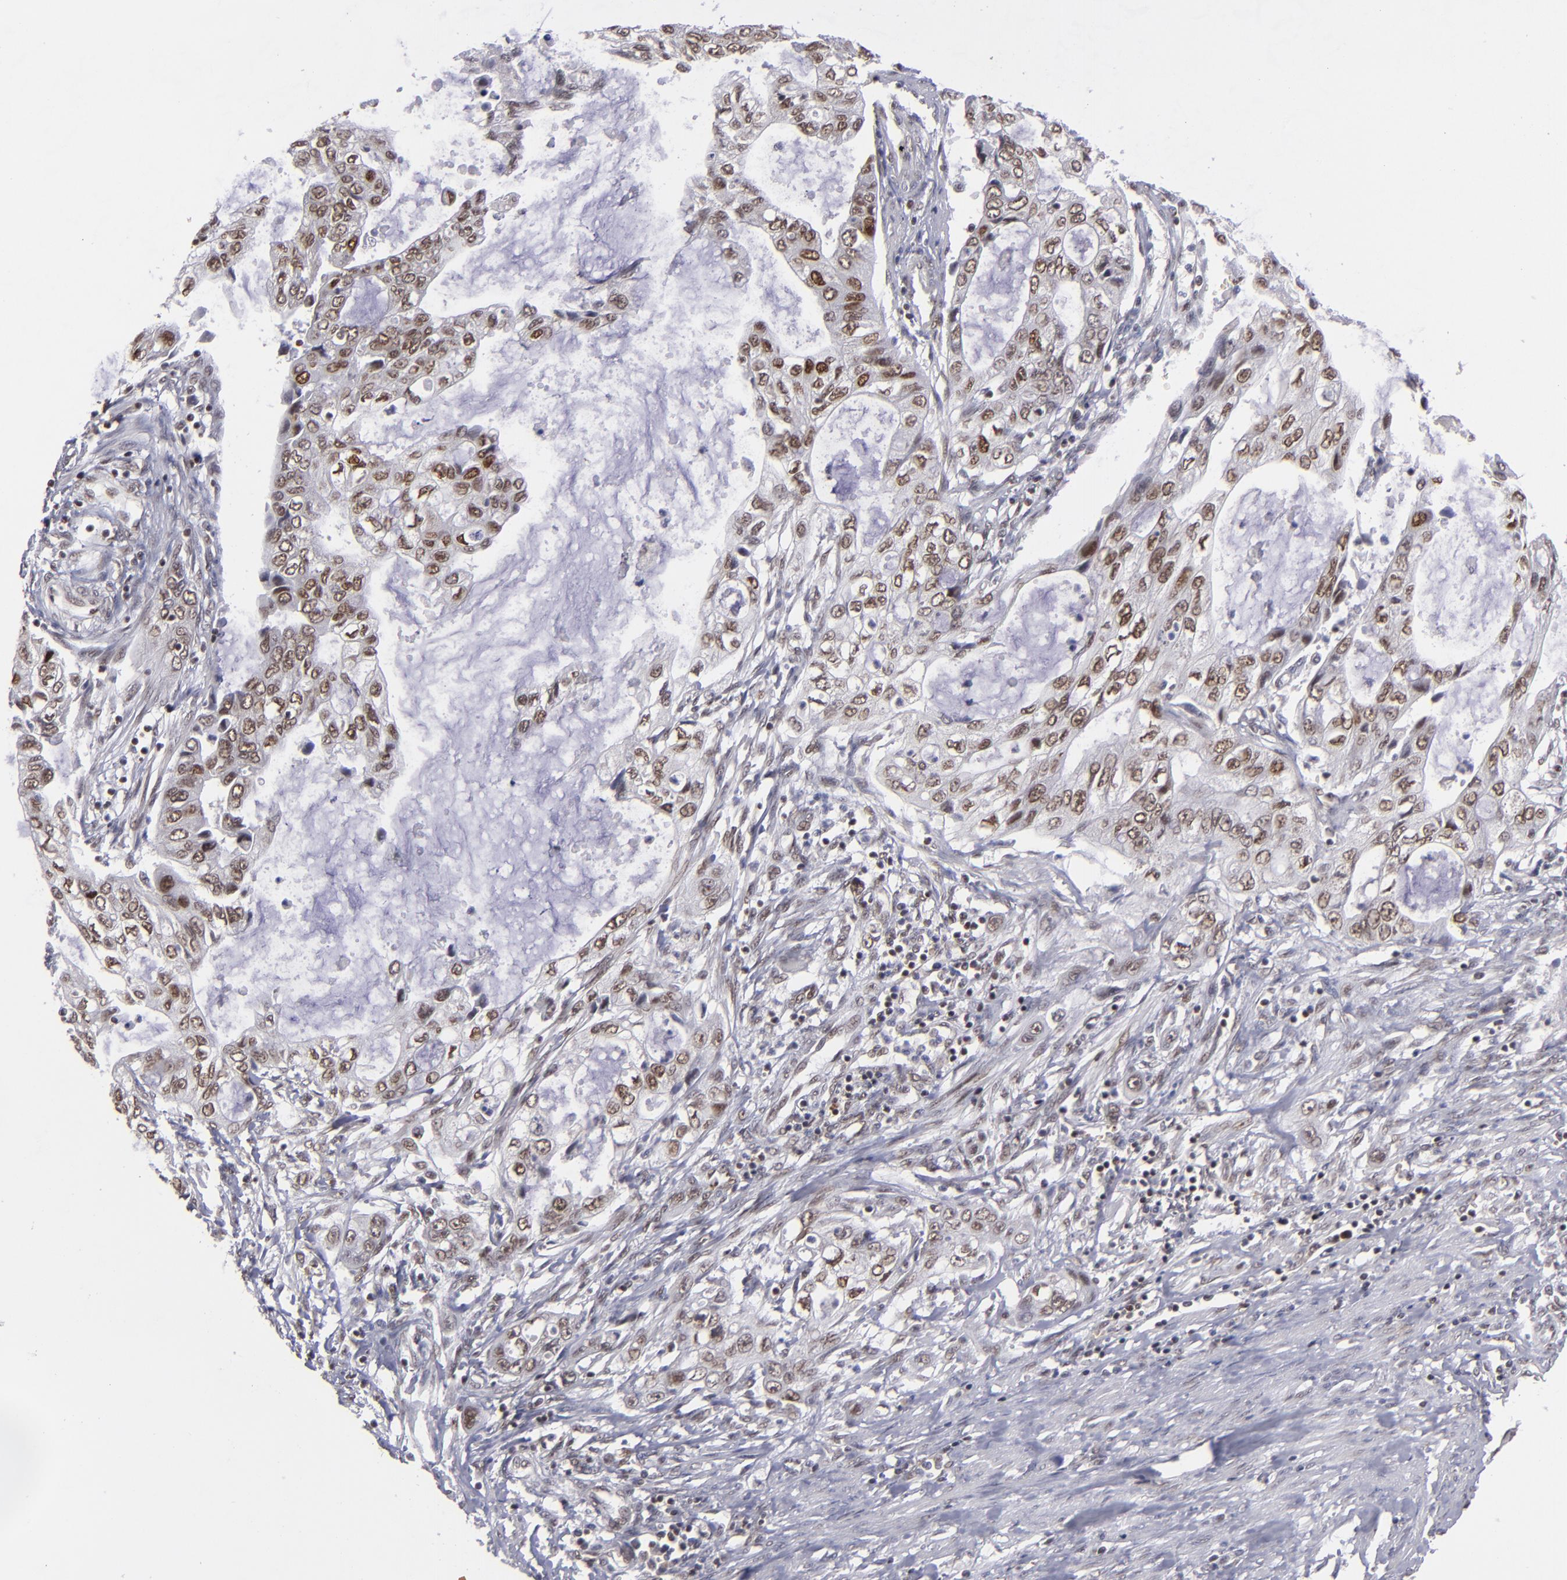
{"staining": {"intensity": "weak", "quantity": ">75%", "location": "nuclear"}, "tissue": "stomach cancer", "cell_type": "Tumor cells", "image_type": "cancer", "snomed": [{"axis": "morphology", "description": "Adenocarcinoma, NOS"}, {"axis": "topography", "description": "Stomach, upper"}], "caption": "This is a histology image of immunohistochemistry (IHC) staining of adenocarcinoma (stomach), which shows weak expression in the nuclear of tumor cells.", "gene": "MLLT3", "patient": {"sex": "female", "age": 52}}